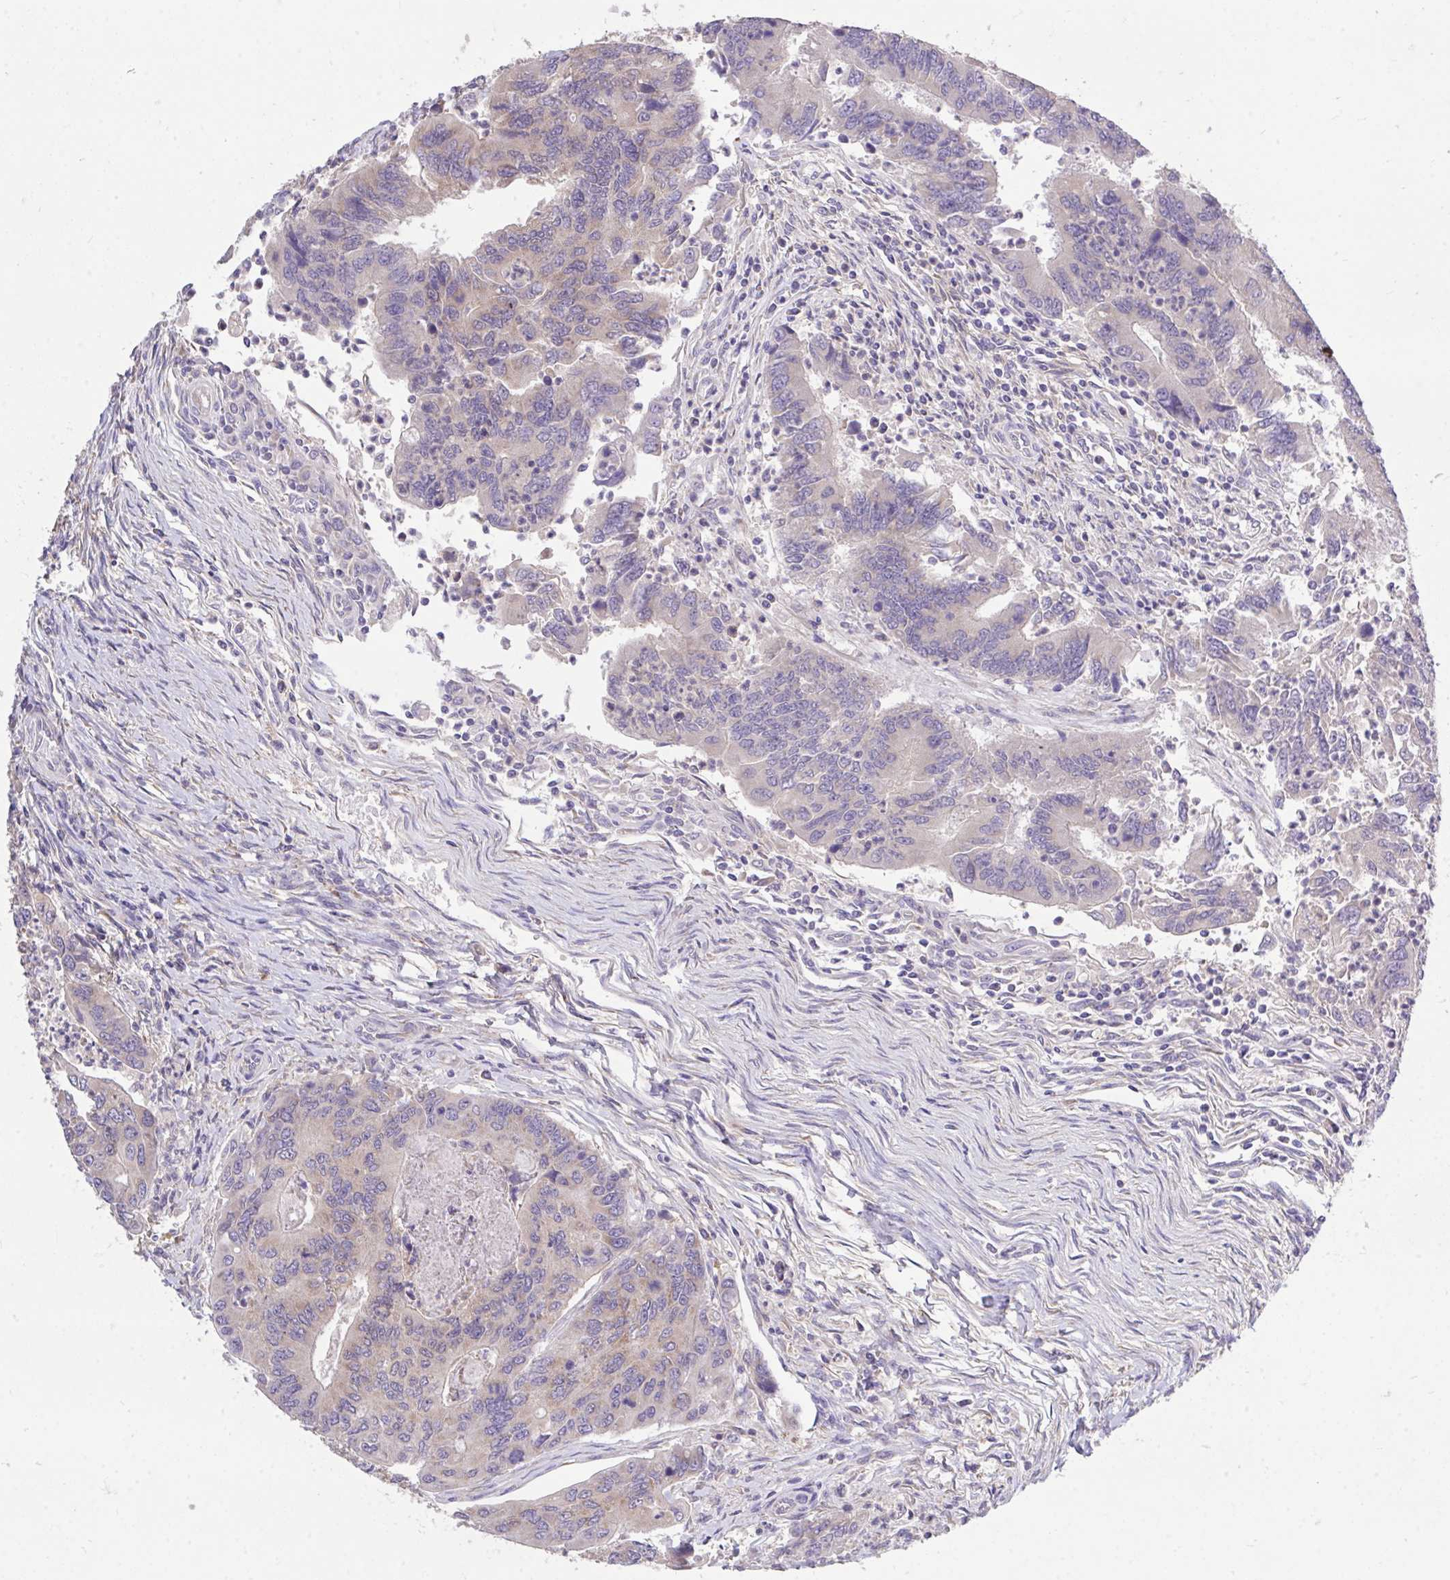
{"staining": {"intensity": "weak", "quantity": "<25%", "location": "cytoplasmic/membranous"}, "tissue": "colorectal cancer", "cell_type": "Tumor cells", "image_type": "cancer", "snomed": [{"axis": "morphology", "description": "Adenocarcinoma, NOS"}, {"axis": "topography", "description": "Colon"}], "caption": "High magnification brightfield microscopy of colorectal adenocarcinoma stained with DAB (brown) and counterstained with hematoxylin (blue): tumor cells show no significant positivity. (DAB (3,3'-diaminobenzidine) immunohistochemistry visualized using brightfield microscopy, high magnification).", "gene": "MPC2", "patient": {"sex": "female", "age": 67}}